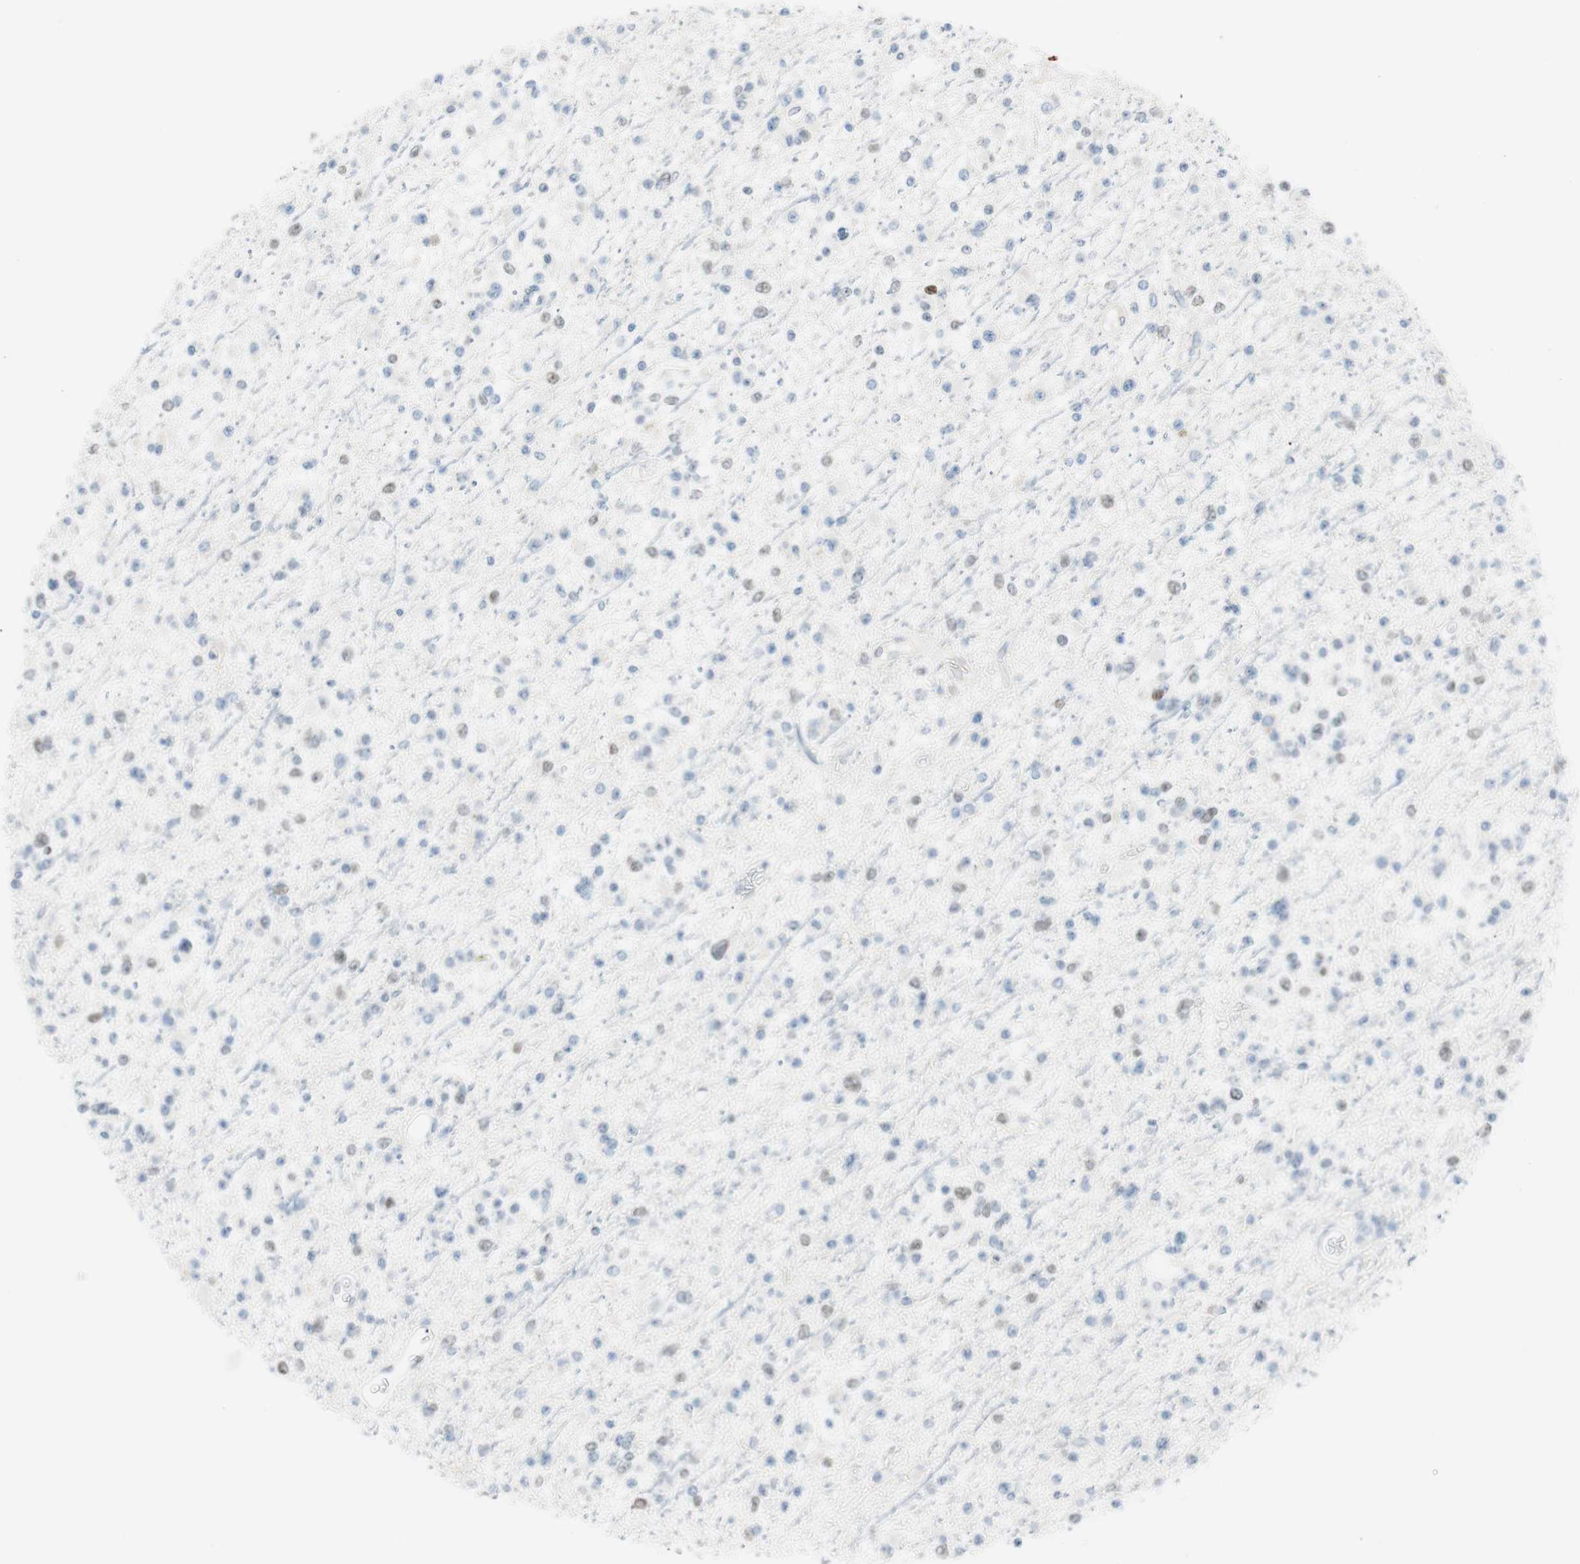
{"staining": {"intensity": "negative", "quantity": "none", "location": "none"}, "tissue": "glioma", "cell_type": "Tumor cells", "image_type": "cancer", "snomed": [{"axis": "morphology", "description": "Glioma, malignant, Low grade"}, {"axis": "topography", "description": "Brain"}], "caption": "The image demonstrates no significant staining in tumor cells of malignant low-grade glioma.", "gene": "EZH2", "patient": {"sex": "female", "age": 22}}